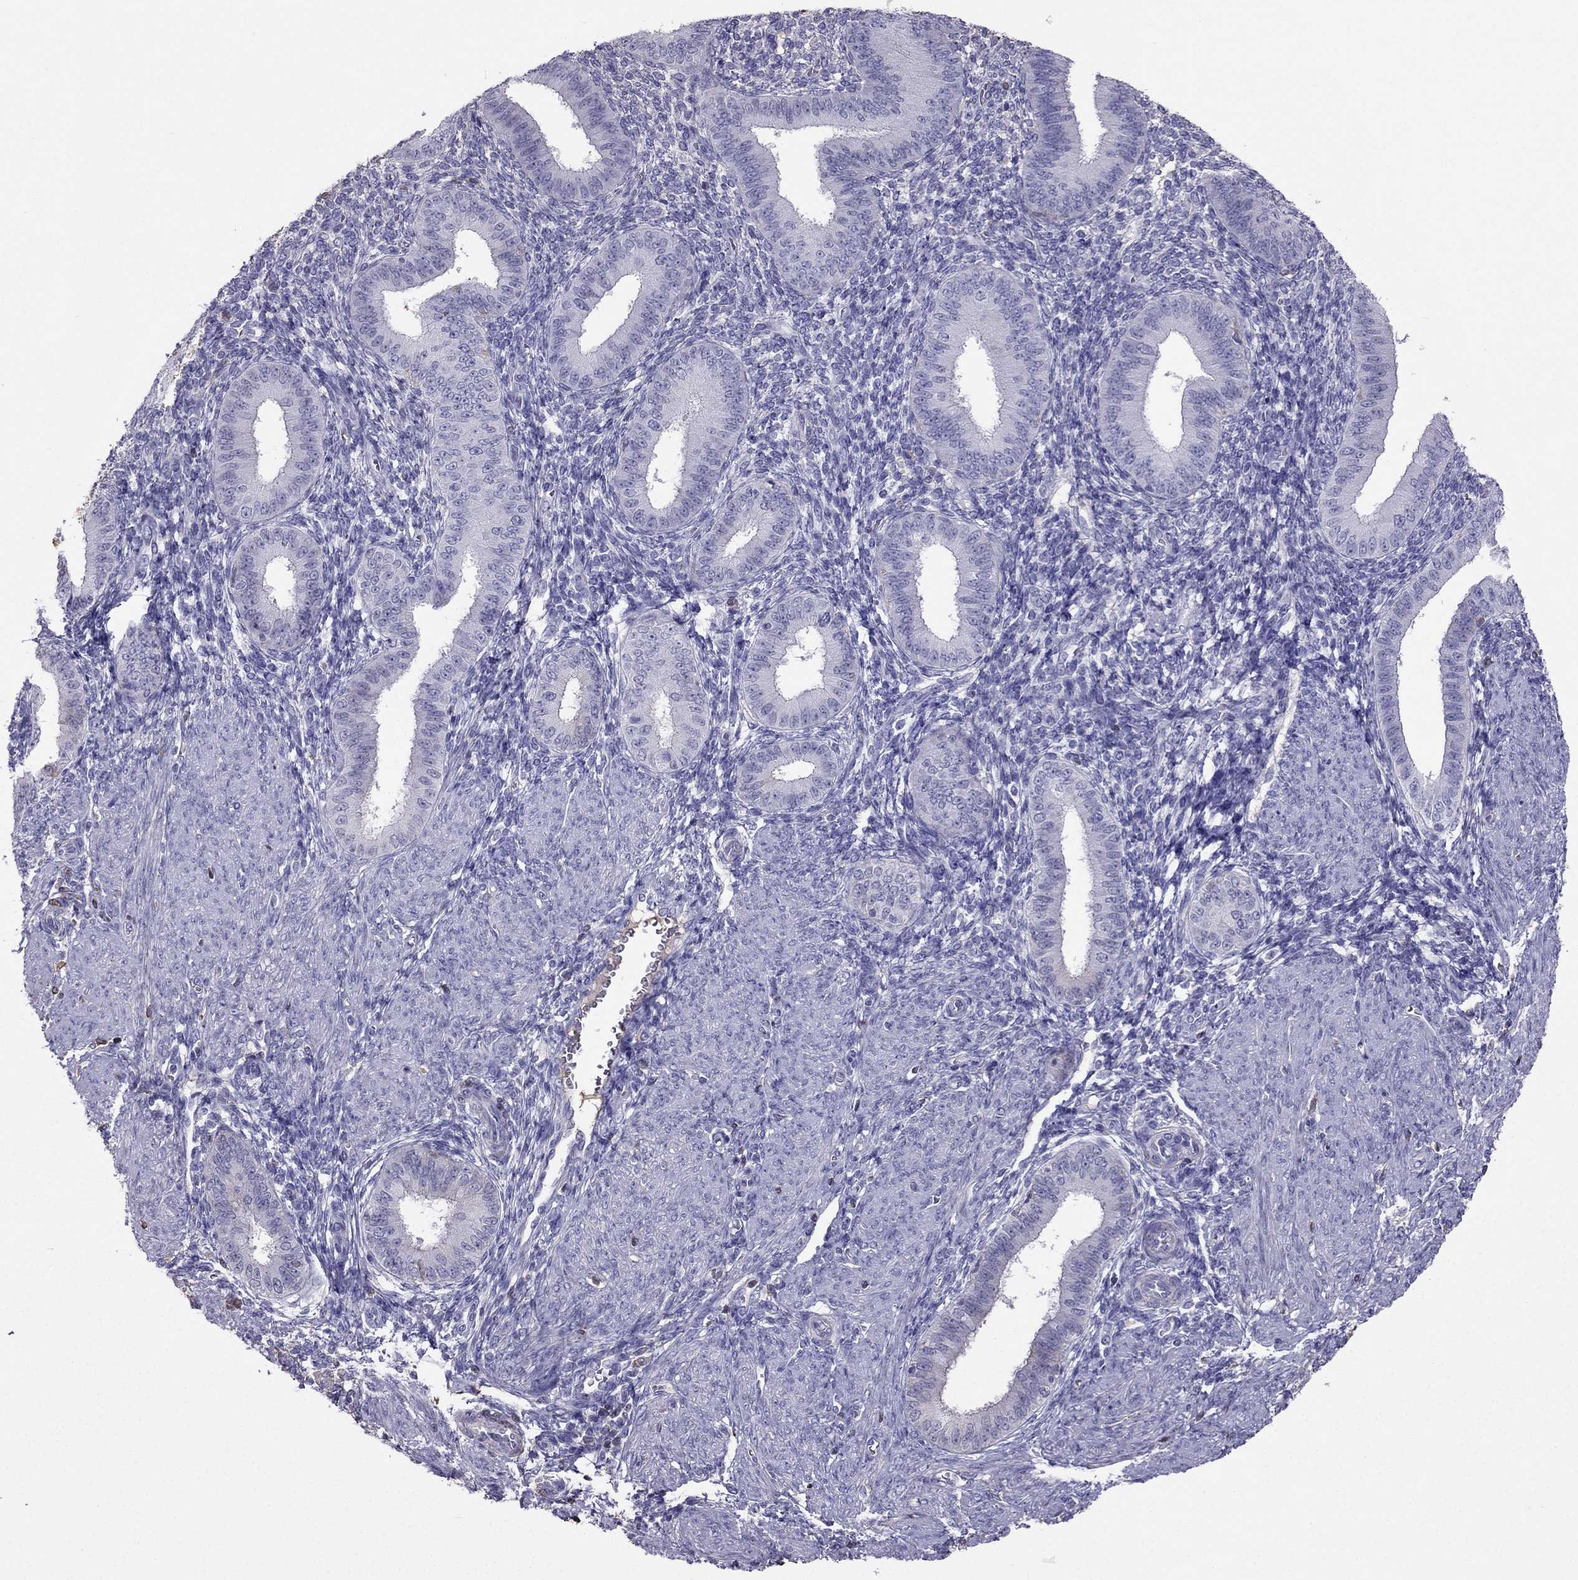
{"staining": {"intensity": "negative", "quantity": "none", "location": "none"}, "tissue": "endometrium", "cell_type": "Cells in endometrial stroma", "image_type": "normal", "snomed": [{"axis": "morphology", "description": "Normal tissue, NOS"}, {"axis": "topography", "description": "Endometrium"}], "caption": "An IHC micrograph of benign endometrium is shown. There is no staining in cells in endometrial stroma of endometrium.", "gene": "TBC1D21", "patient": {"sex": "female", "age": 39}}